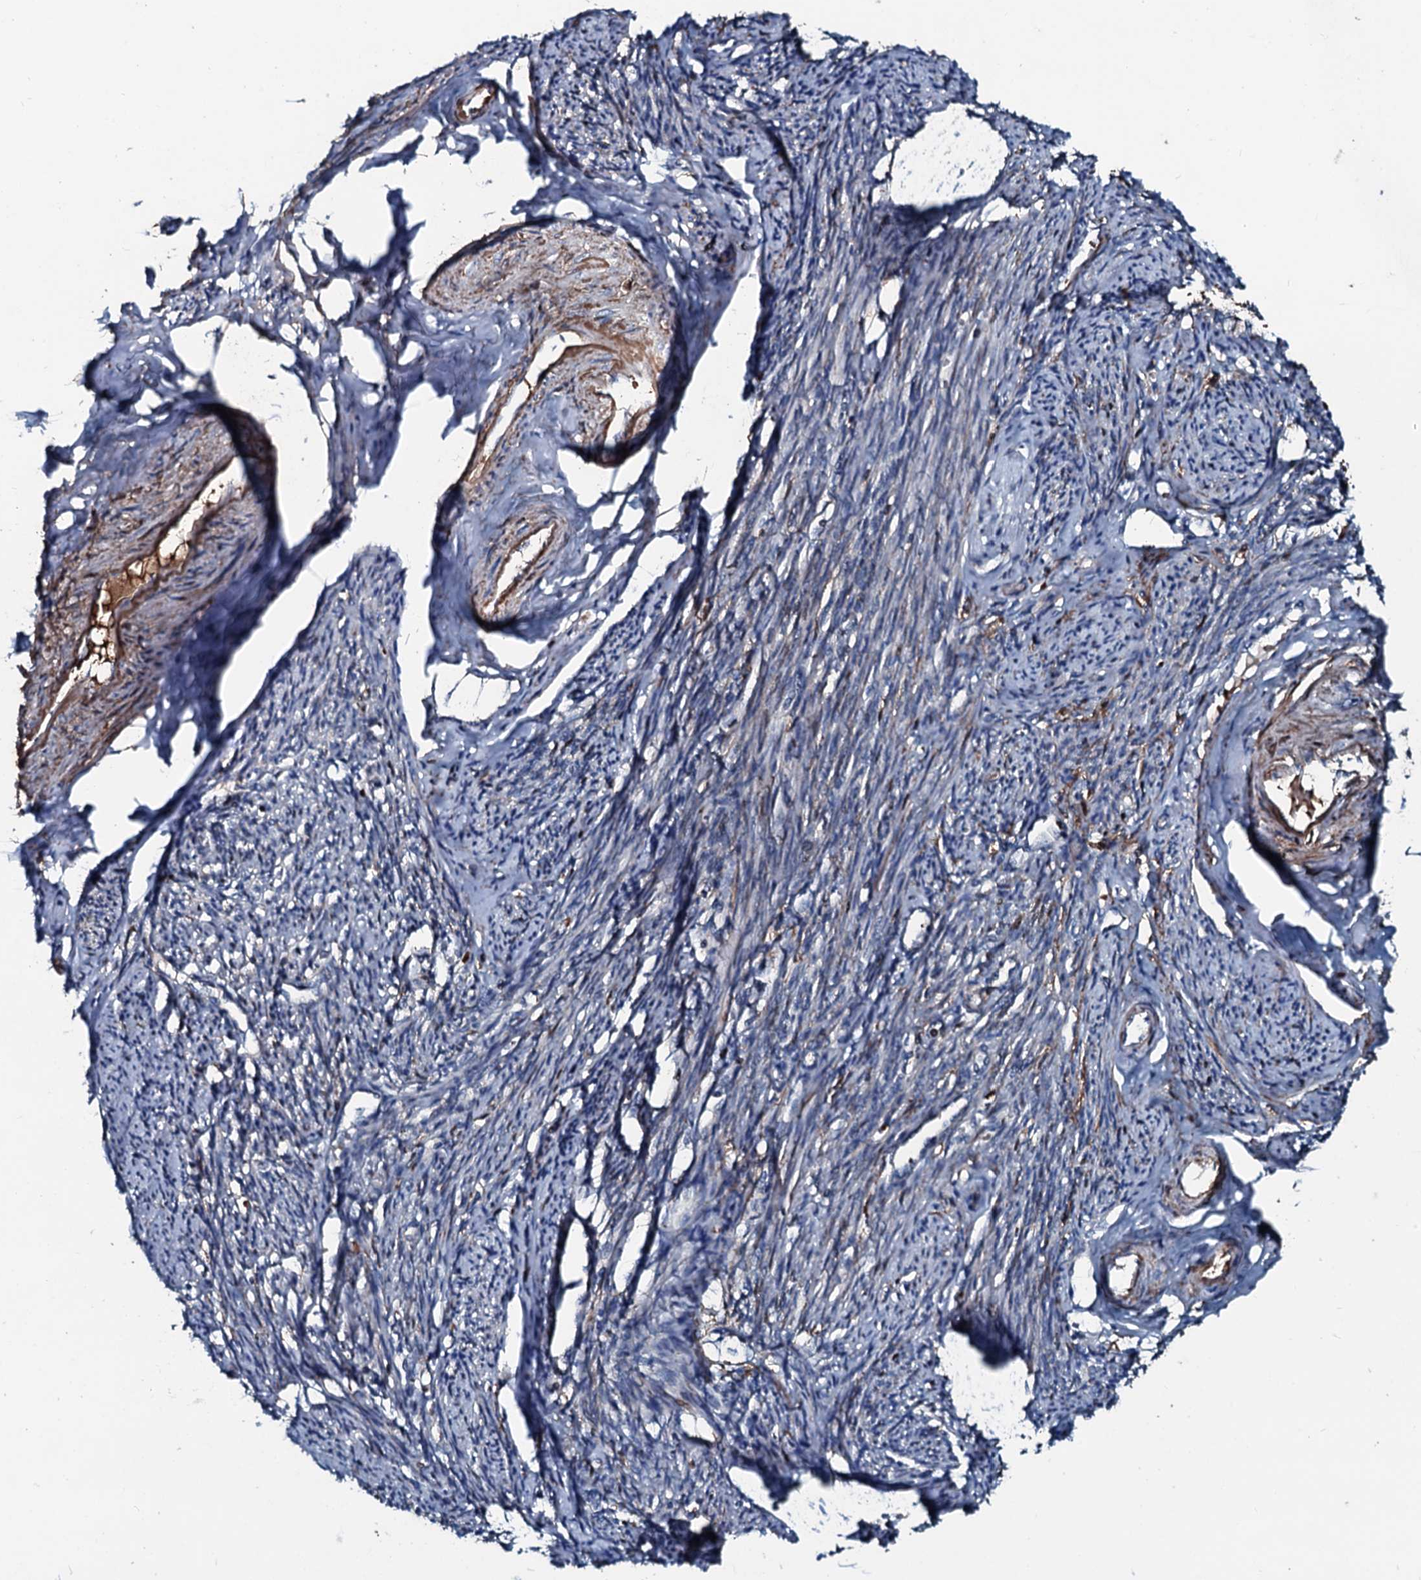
{"staining": {"intensity": "weak", "quantity": "25%-75%", "location": "cytoplasmic/membranous"}, "tissue": "smooth muscle", "cell_type": "Smooth muscle cells", "image_type": "normal", "snomed": [{"axis": "morphology", "description": "Normal tissue, NOS"}, {"axis": "topography", "description": "Smooth muscle"}, {"axis": "topography", "description": "Uterus"}], "caption": "Human smooth muscle stained for a protein (brown) demonstrates weak cytoplasmic/membranous positive expression in approximately 25%-75% of smooth muscle cells.", "gene": "AARS1", "patient": {"sex": "female", "age": 59}}